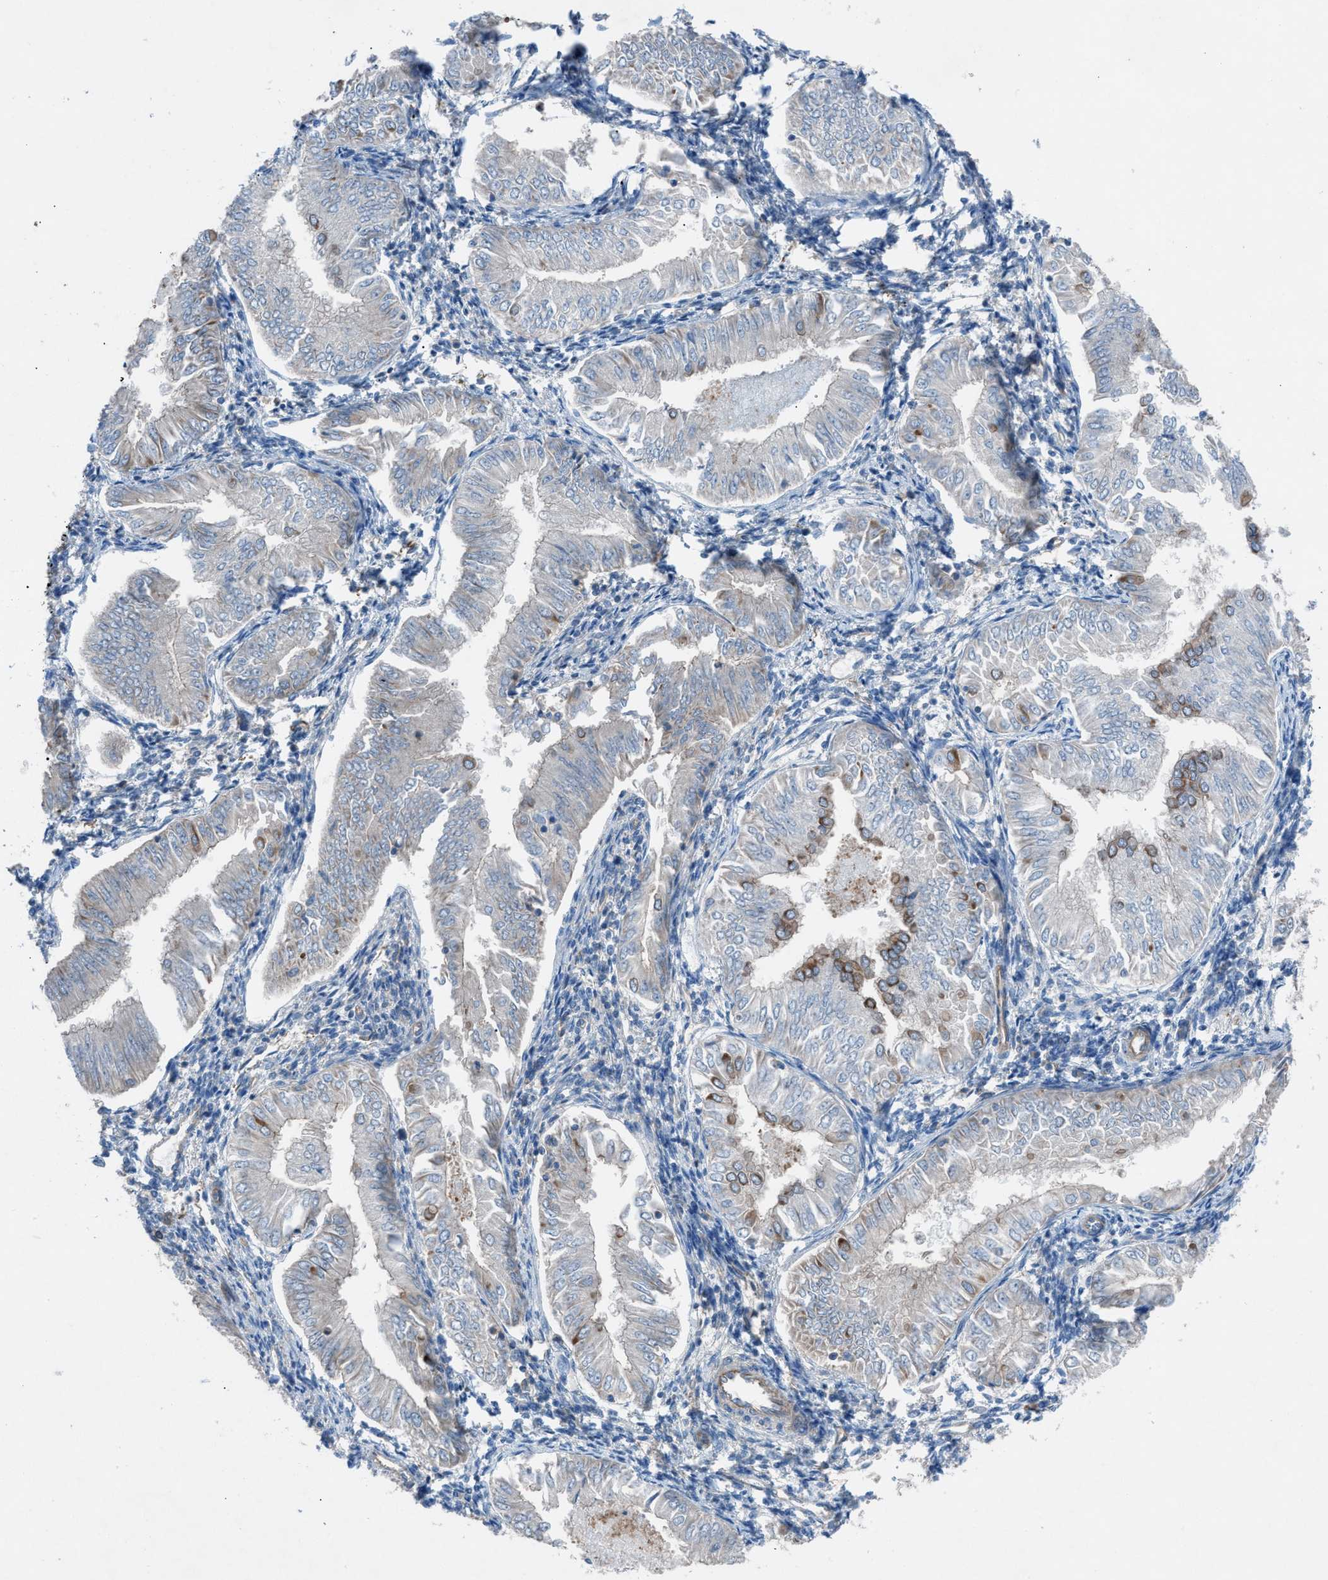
{"staining": {"intensity": "weak", "quantity": "25%-75%", "location": "cytoplasmic/membranous"}, "tissue": "endometrial cancer", "cell_type": "Tumor cells", "image_type": "cancer", "snomed": [{"axis": "morphology", "description": "Adenocarcinoma, NOS"}, {"axis": "topography", "description": "Endometrium"}], "caption": "Immunohistochemistry of human endometrial cancer reveals low levels of weak cytoplasmic/membranous positivity in approximately 25%-75% of tumor cells.", "gene": "CABP7", "patient": {"sex": "female", "age": 53}}